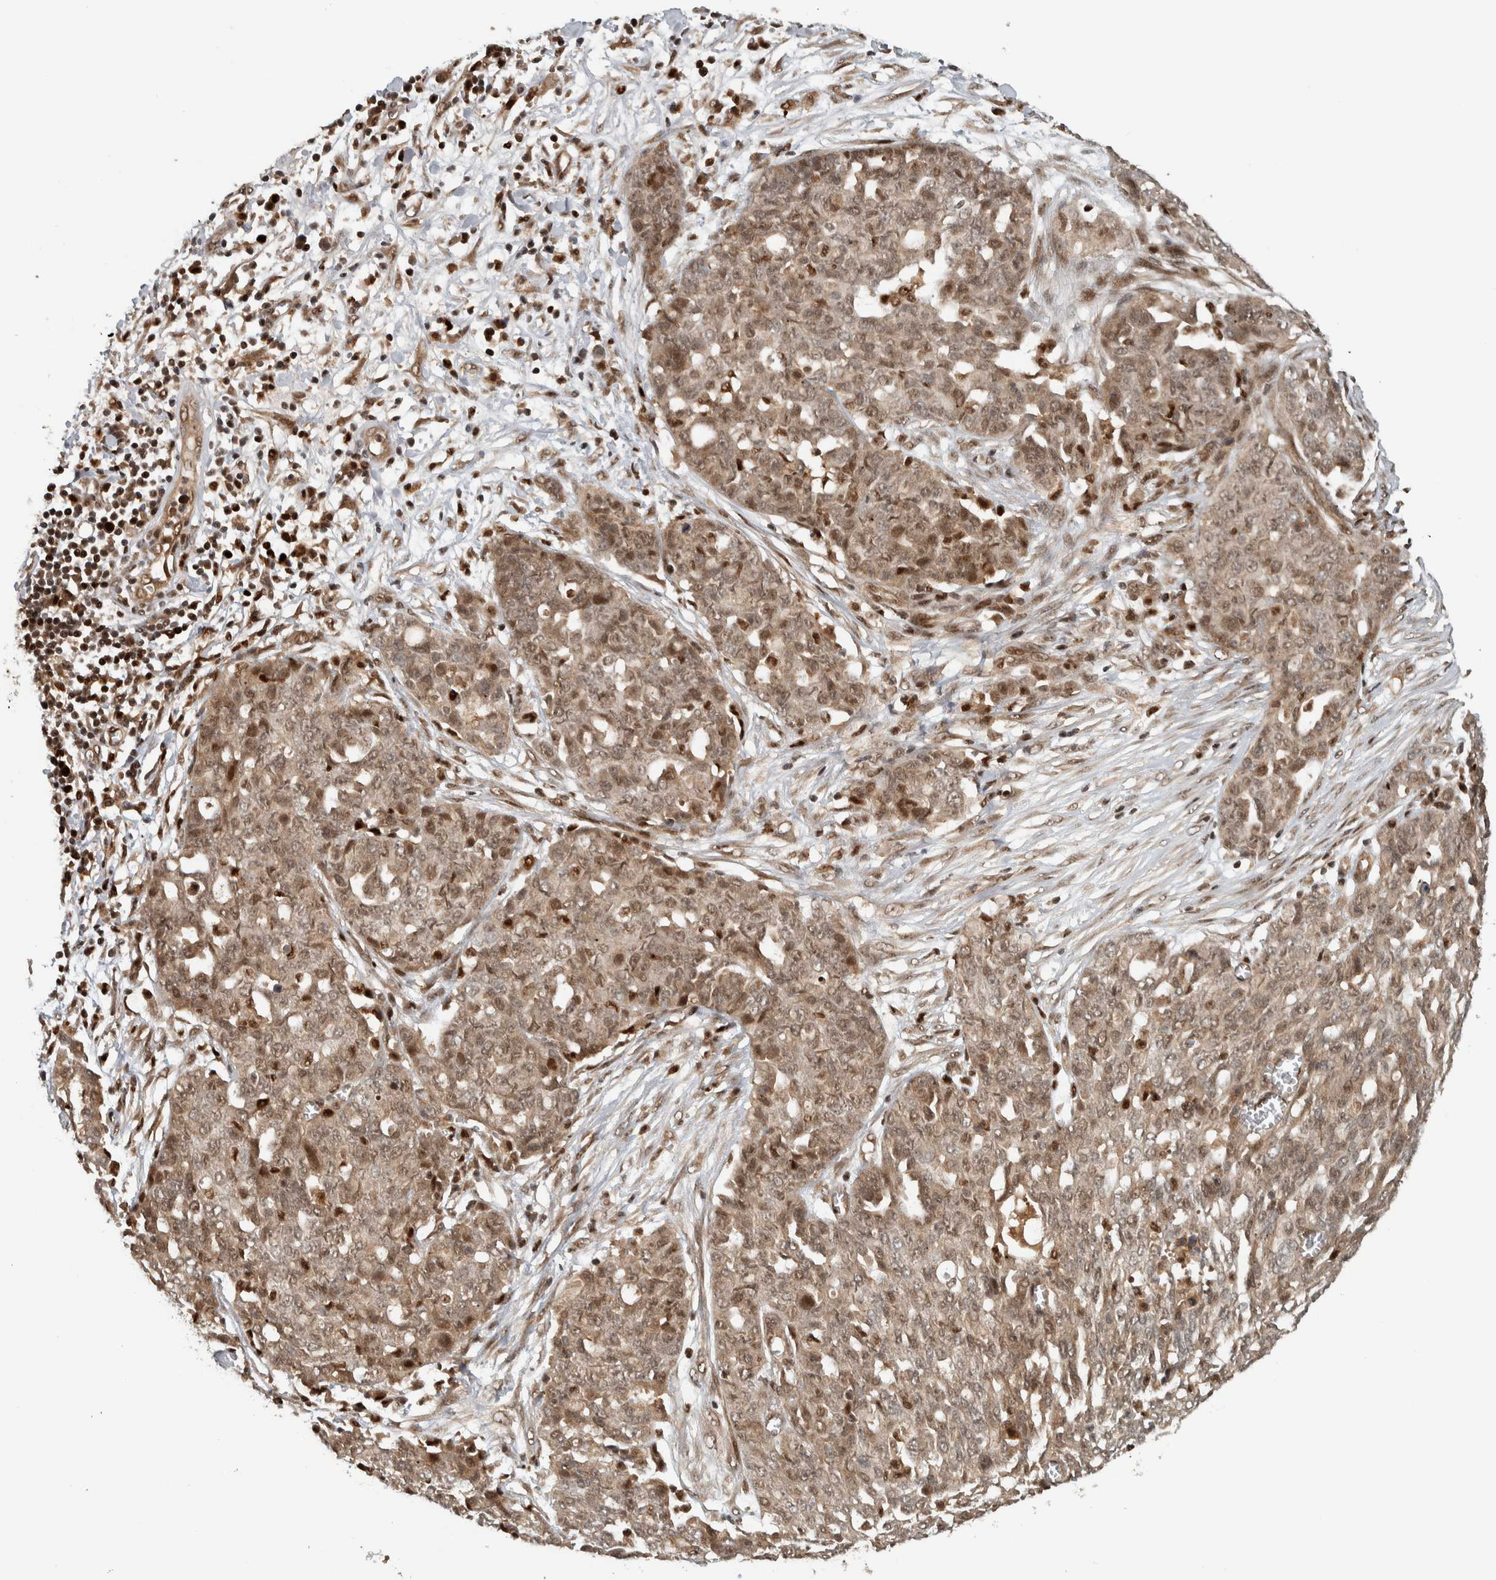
{"staining": {"intensity": "moderate", "quantity": ">75%", "location": "cytoplasmic/membranous,nuclear"}, "tissue": "ovarian cancer", "cell_type": "Tumor cells", "image_type": "cancer", "snomed": [{"axis": "morphology", "description": "Cystadenocarcinoma, serous, NOS"}, {"axis": "topography", "description": "Soft tissue"}, {"axis": "topography", "description": "Ovary"}], "caption": "Immunohistochemical staining of human ovarian cancer shows medium levels of moderate cytoplasmic/membranous and nuclear expression in approximately >75% of tumor cells. (brown staining indicates protein expression, while blue staining denotes nuclei).", "gene": "RPS6KA4", "patient": {"sex": "female", "age": 57}}